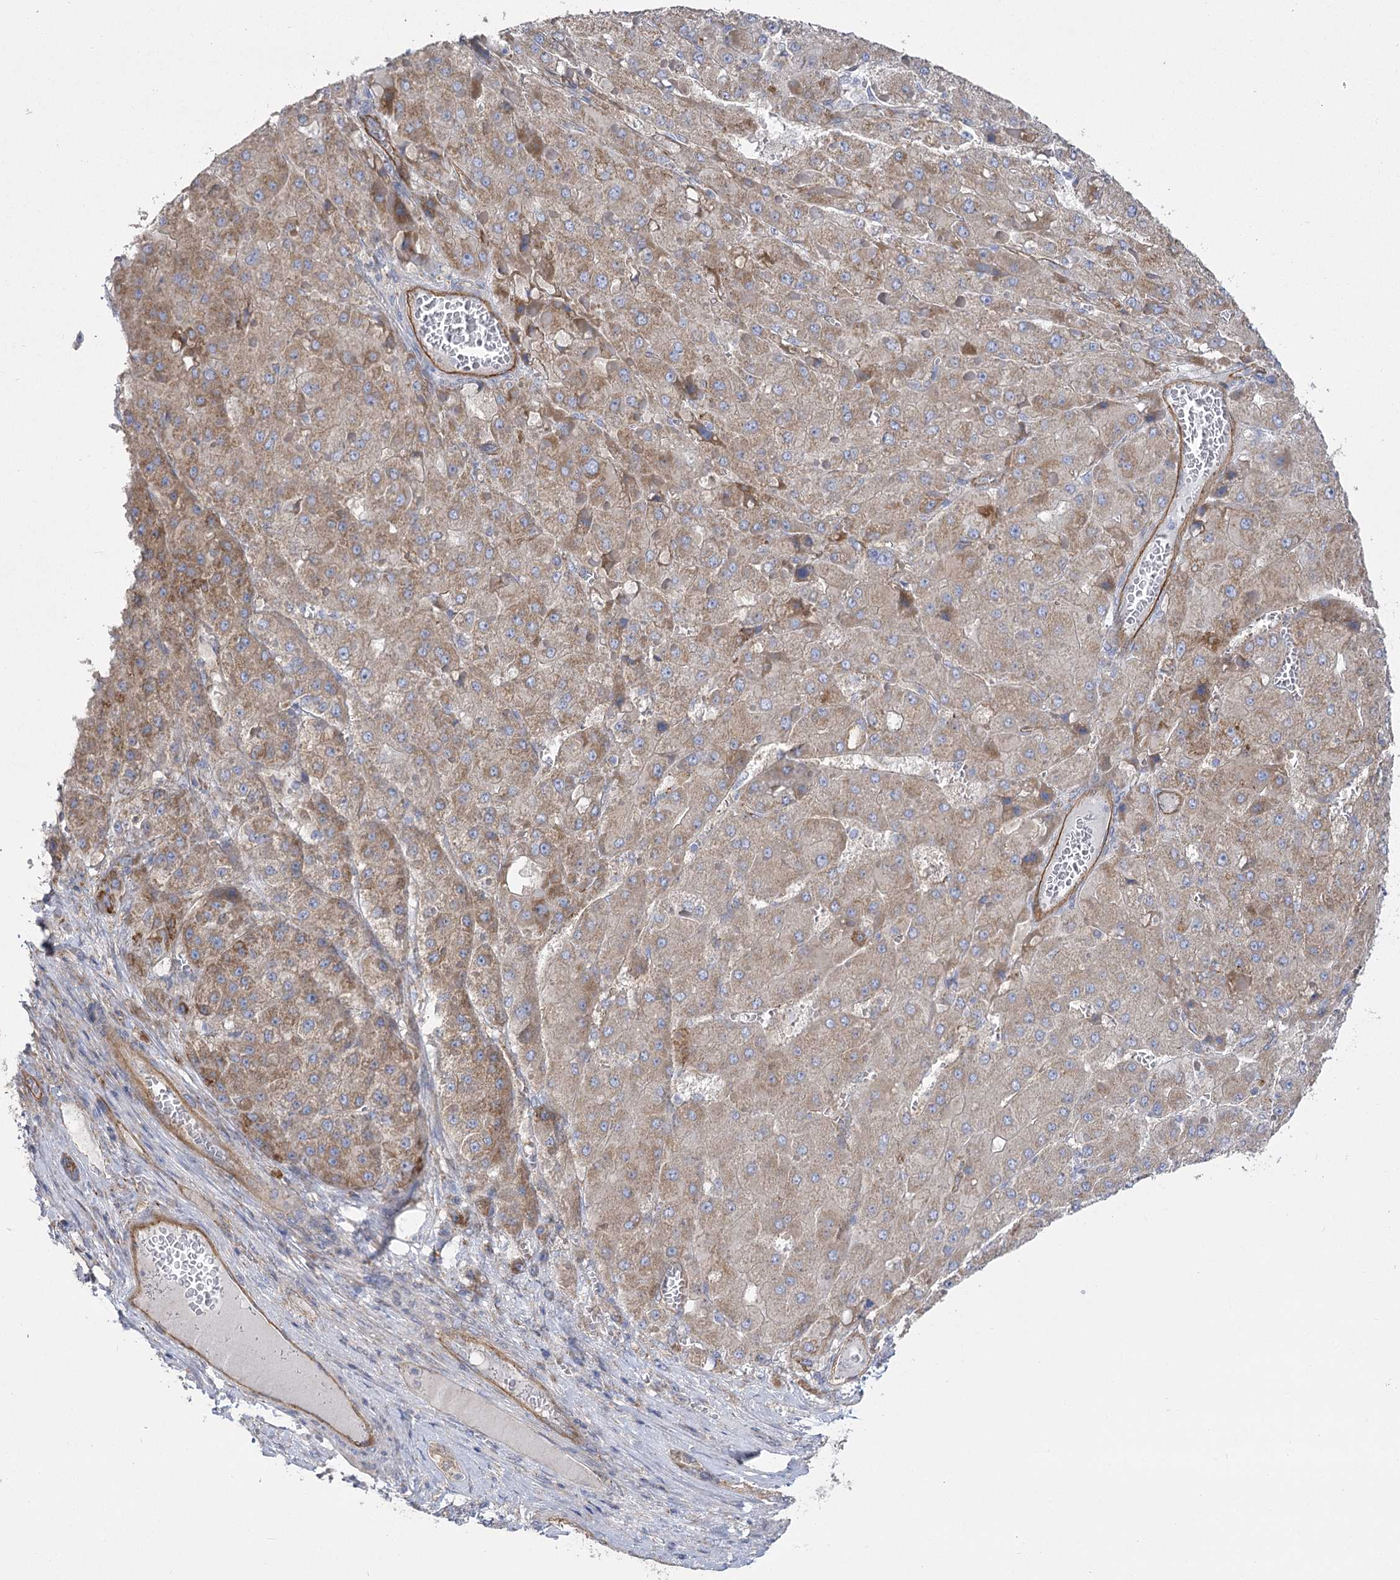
{"staining": {"intensity": "moderate", "quantity": "25%-75%", "location": "cytoplasmic/membranous"}, "tissue": "liver cancer", "cell_type": "Tumor cells", "image_type": "cancer", "snomed": [{"axis": "morphology", "description": "Carcinoma, Hepatocellular, NOS"}, {"axis": "topography", "description": "Liver"}], "caption": "Immunohistochemical staining of hepatocellular carcinoma (liver) displays moderate cytoplasmic/membranous protein expression in about 25%-75% of tumor cells.", "gene": "RMDN2", "patient": {"sex": "female", "age": 73}}